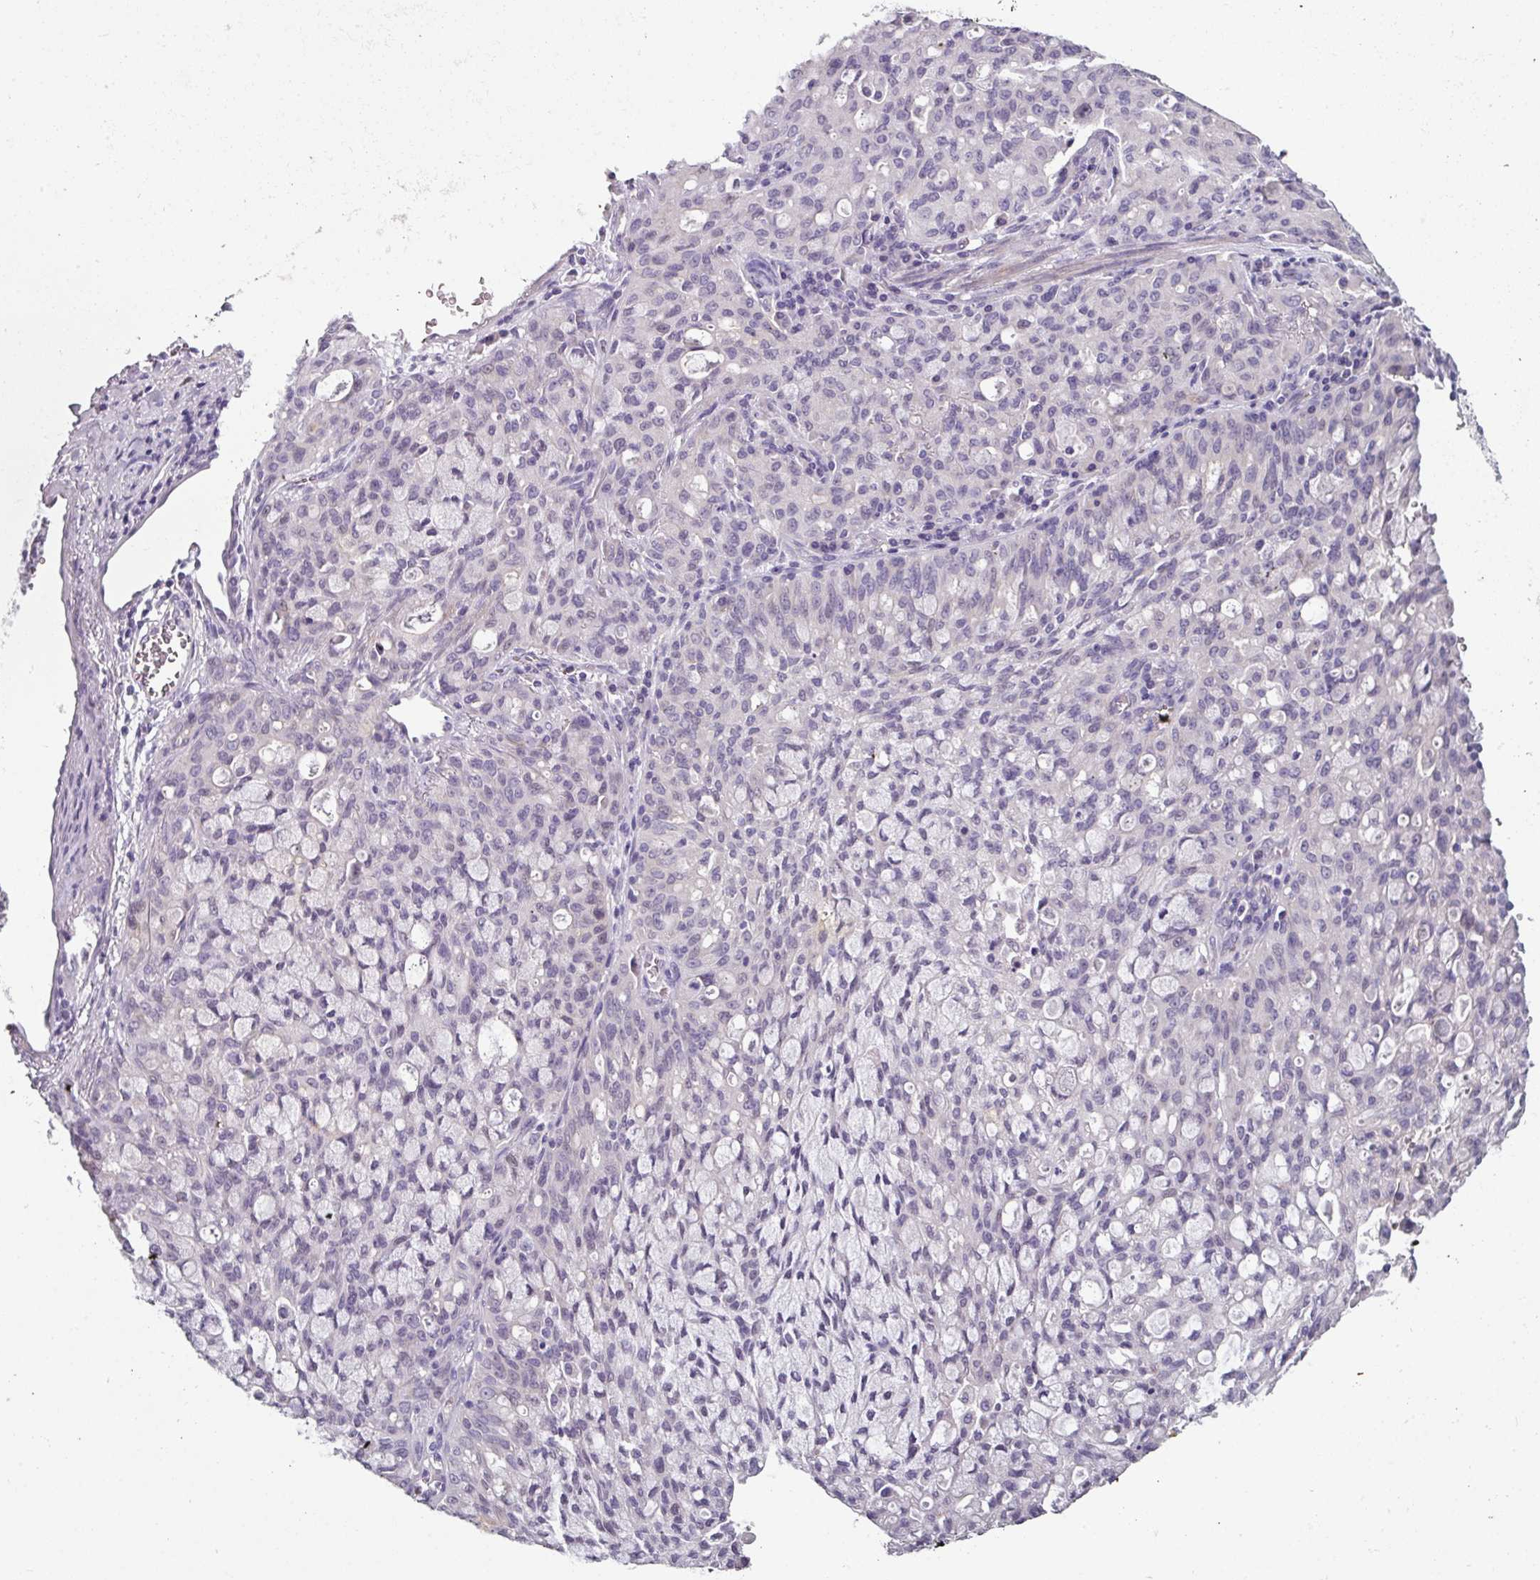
{"staining": {"intensity": "negative", "quantity": "none", "location": "none"}, "tissue": "lung cancer", "cell_type": "Tumor cells", "image_type": "cancer", "snomed": [{"axis": "morphology", "description": "Adenocarcinoma, NOS"}, {"axis": "topography", "description": "Lung"}], "caption": "A micrograph of human lung cancer (adenocarcinoma) is negative for staining in tumor cells.", "gene": "FHAD1", "patient": {"sex": "female", "age": 44}}